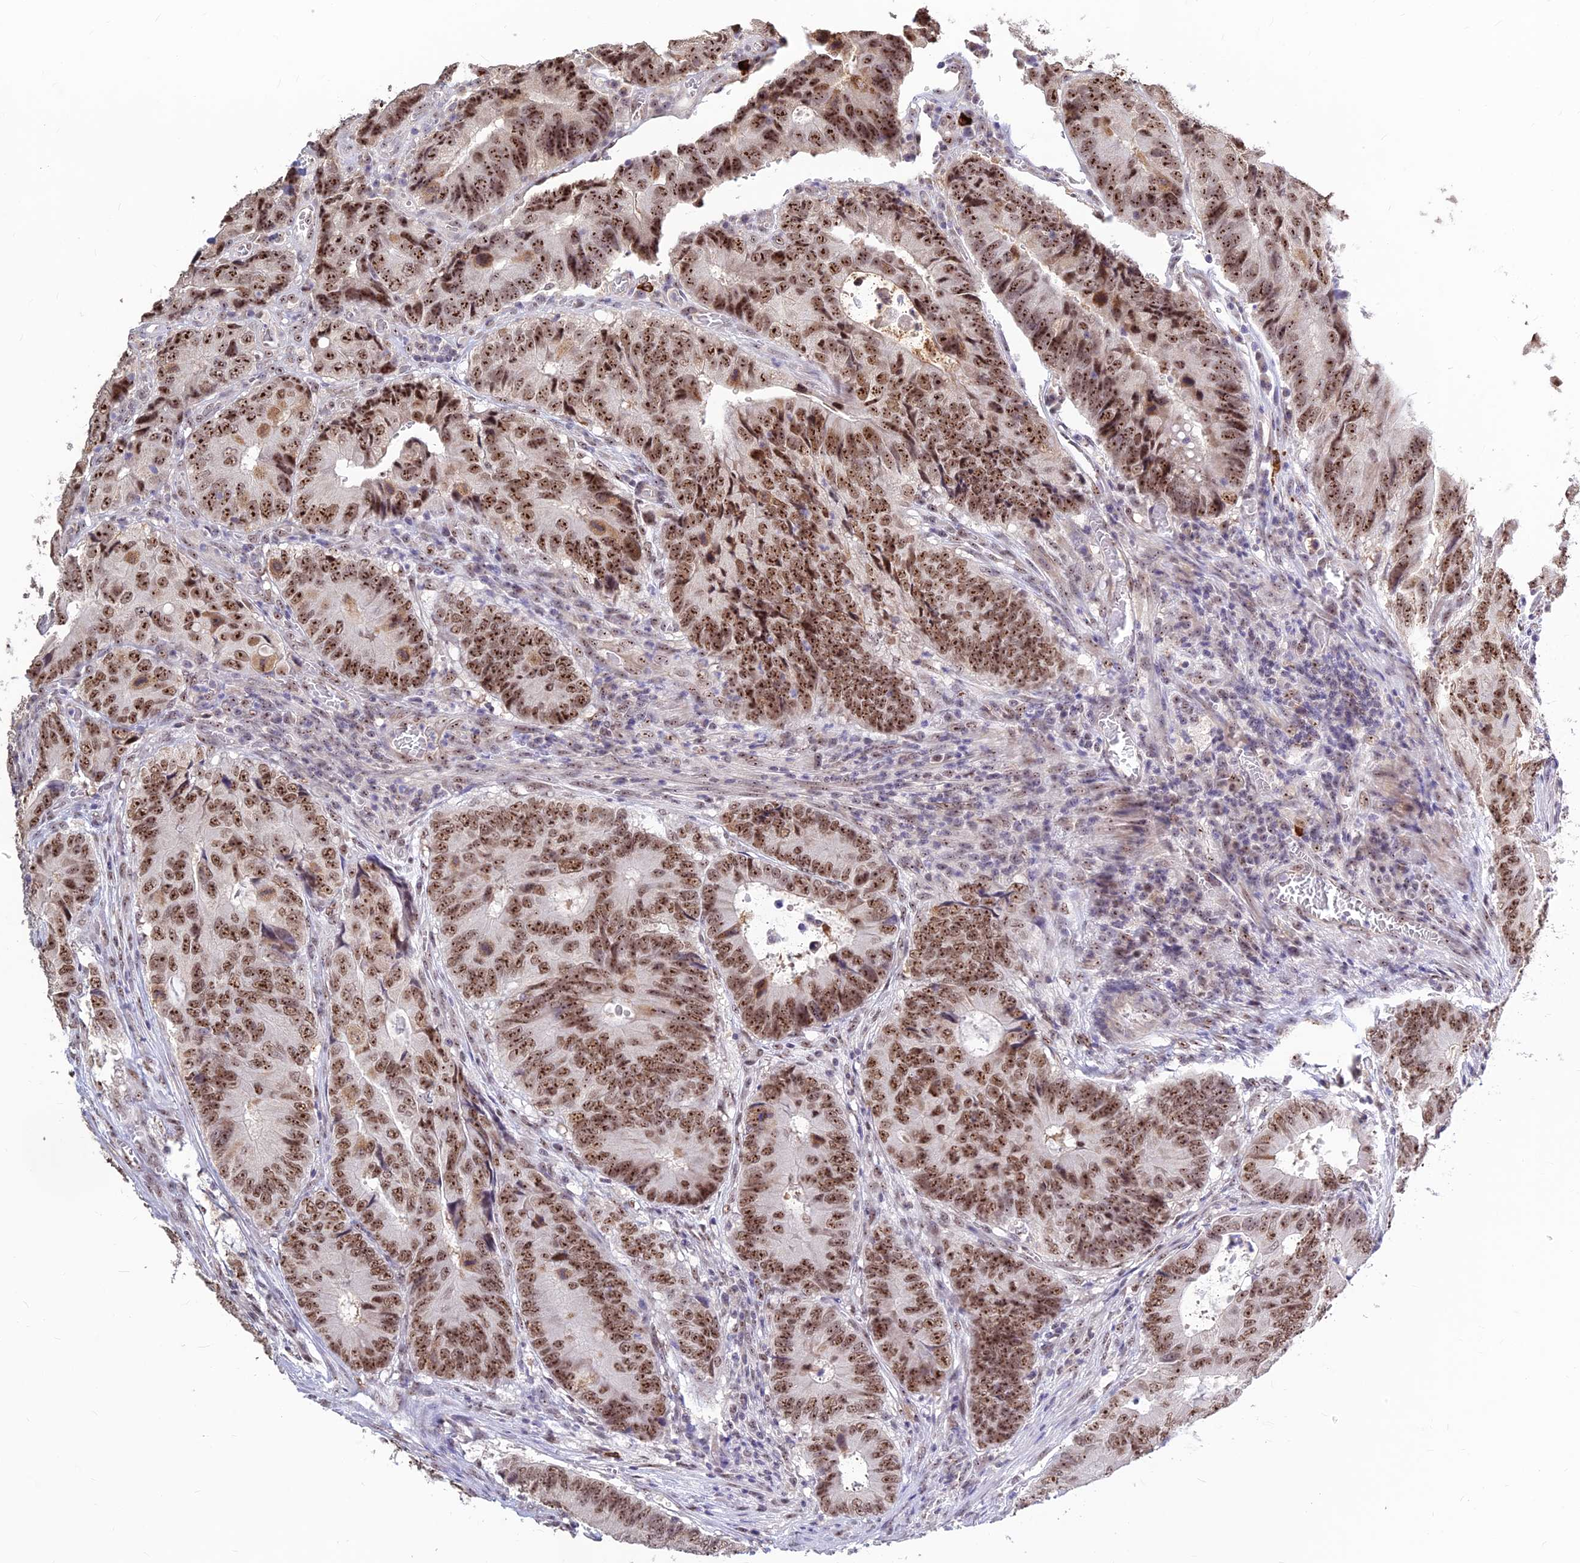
{"staining": {"intensity": "strong", "quantity": "25%-75%", "location": "nuclear"}, "tissue": "colorectal cancer", "cell_type": "Tumor cells", "image_type": "cancer", "snomed": [{"axis": "morphology", "description": "Adenocarcinoma, NOS"}, {"axis": "topography", "description": "Colon"}], "caption": "Immunohistochemistry (IHC) of human adenocarcinoma (colorectal) exhibits high levels of strong nuclear positivity in about 25%-75% of tumor cells. (Stains: DAB (3,3'-diaminobenzidine) in brown, nuclei in blue, Microscopy: brightfield microscopy at high magnification).", "gene": "POLR1G", "patient": {"sex": "male", "age": 85}}